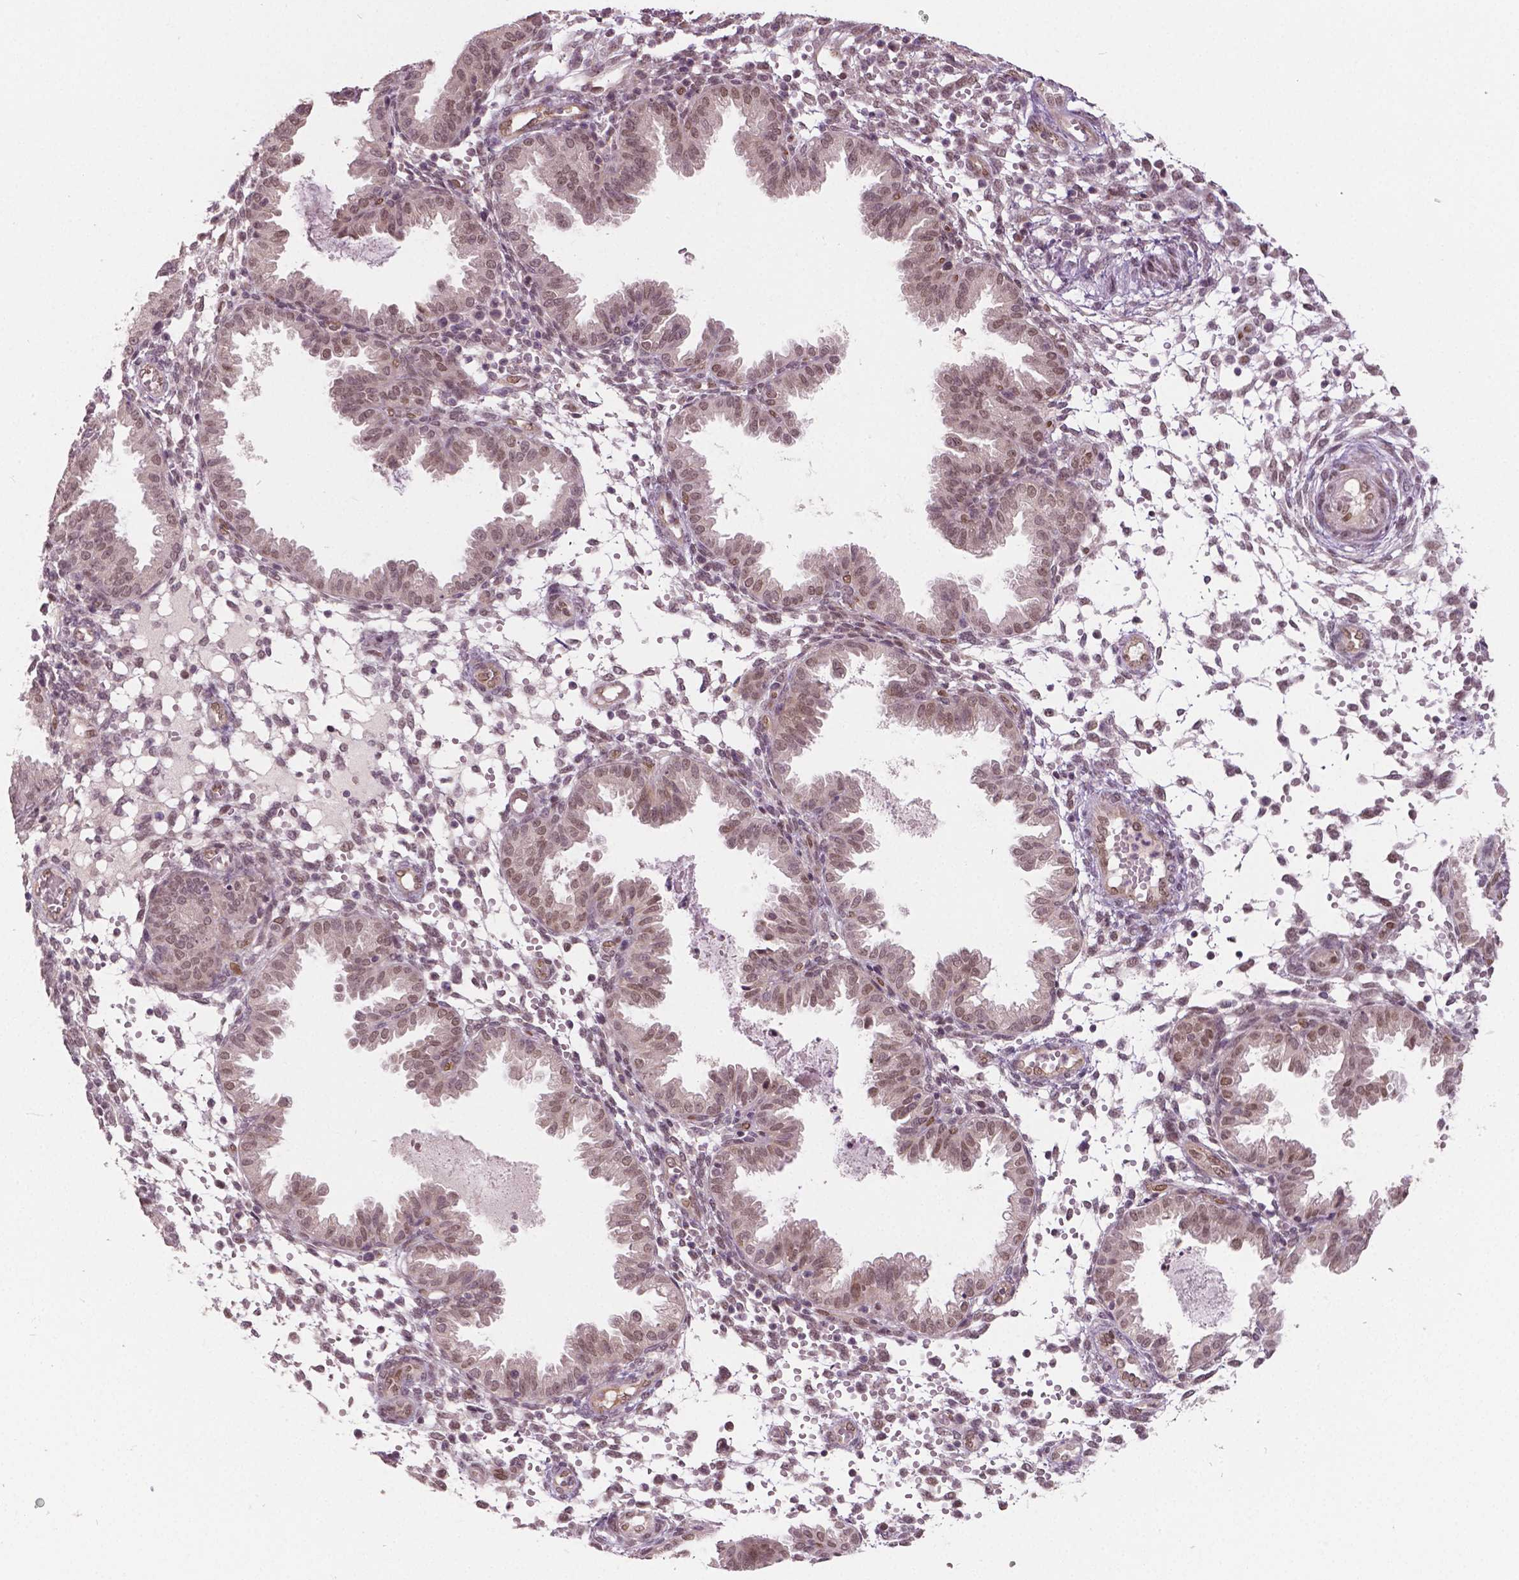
{"staining": {"intensity": "negative", "quantity": "none", "location": "none"}, "tissue": "endometrium", "cell_type": "Cells in endometrial stroma", "image_type": "normal", "snomed": [{"axis": "morphology", "description": "Normal tissue, NOS"}, {"axis": "topography", "description": "Endometrium"}], "caption": "Cells in endometrial stroma show no significant positivity in benign endometrium. The staining is performed using DAB brown chromogen with nuclei counter-stained in using hematoxylin.", "gene": "HMBOX1", "patient": {"sex": "female", "age": 33}}